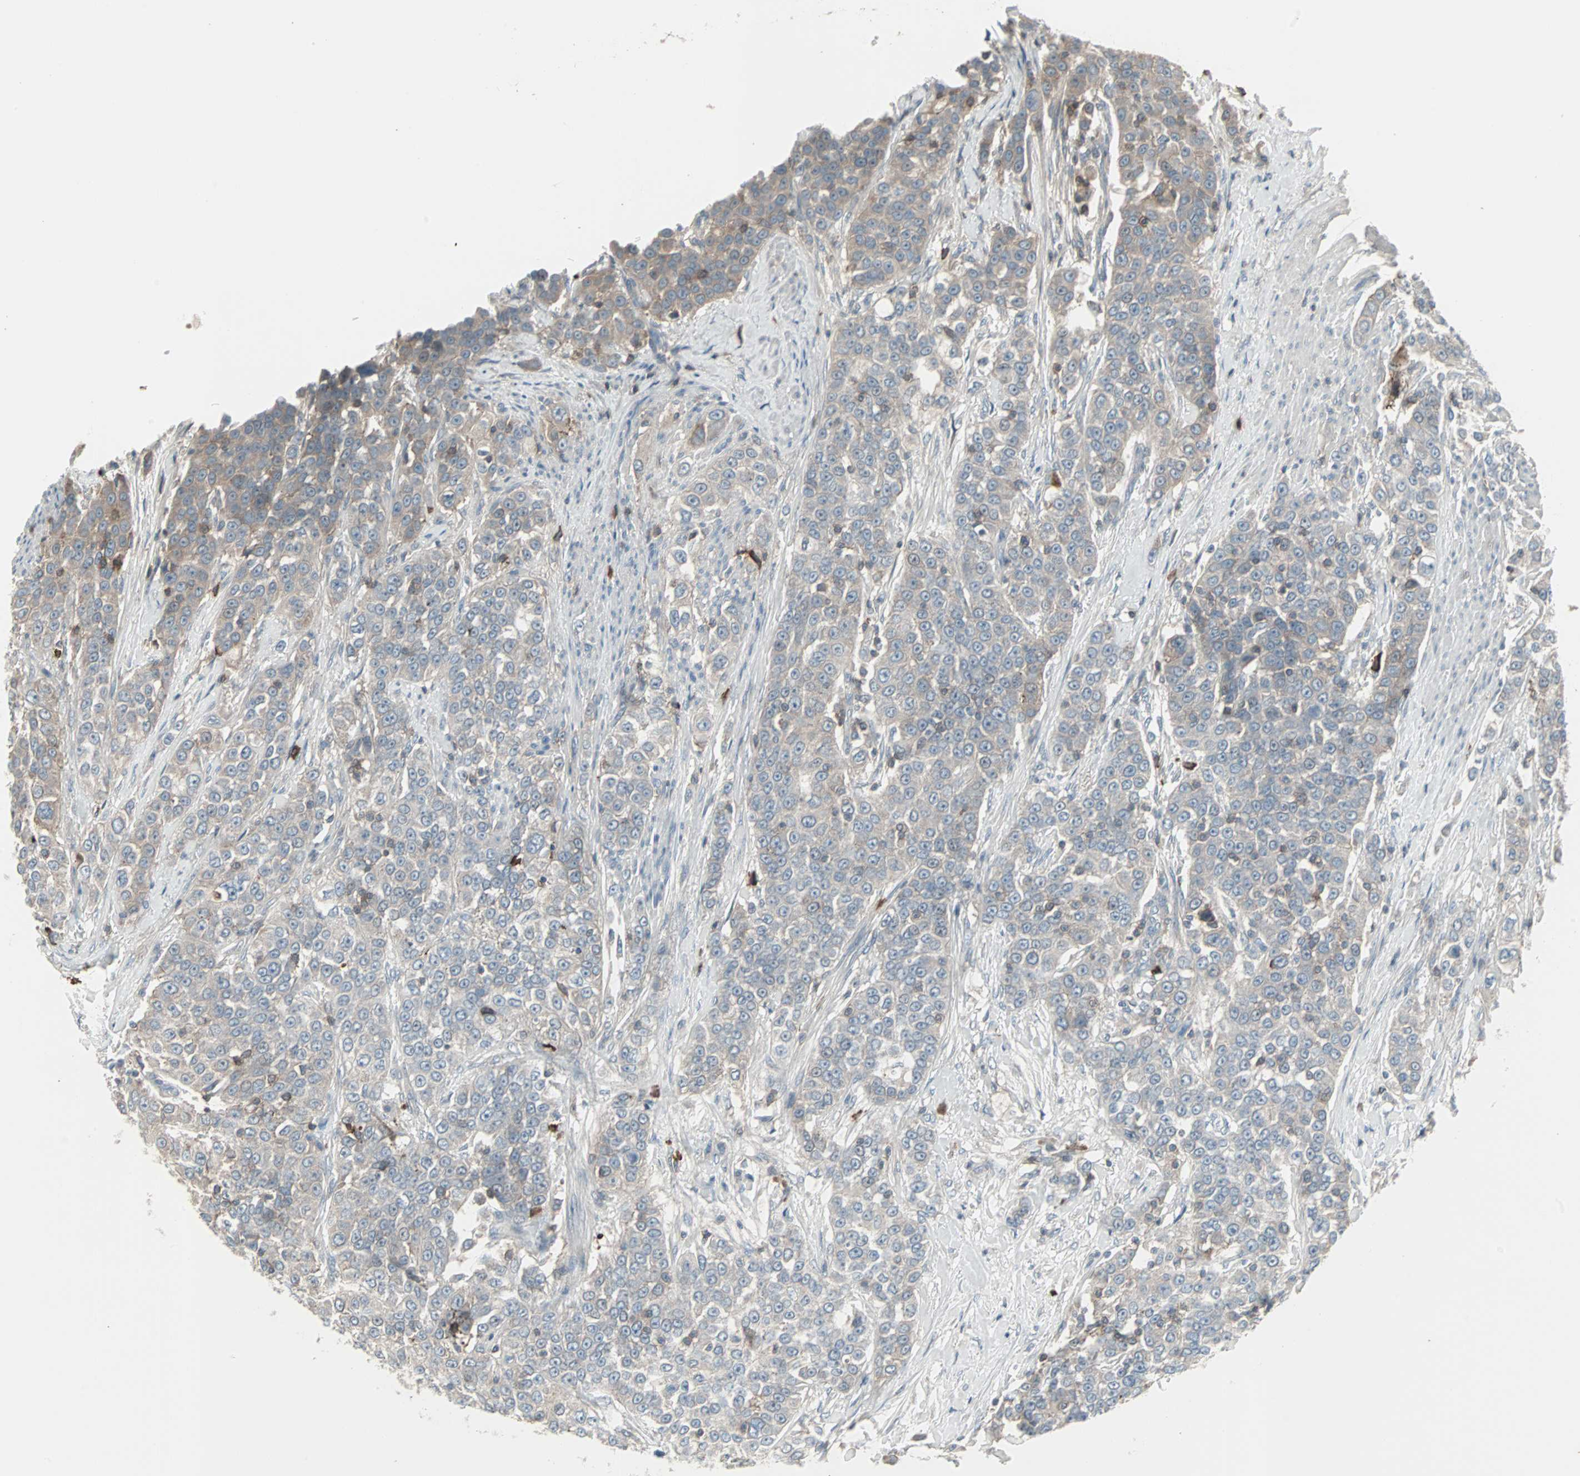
{"staining": {"intensity": "weak", "quantity": "25%-75%", "location": "cytoplasmic/membranous"}, "tissue": "urothelial cancer", "cell_type": "Tumor cells", "image_type": "cancer", "snomed": [{"axis": "morphology", "description": "Urothelial carcinoma, High grade"}, {"axis": "topography", "description": "Urinary bladder"}], "caption": "High-power microscopy captured an IHC micrograph of urothelial cancer, revealing weak cytoplasmic/membranous staining in about 25%-75% of tumor cells.", "gene": "ZSCAN32", "patient": {"sex": "female", "age": 80}}